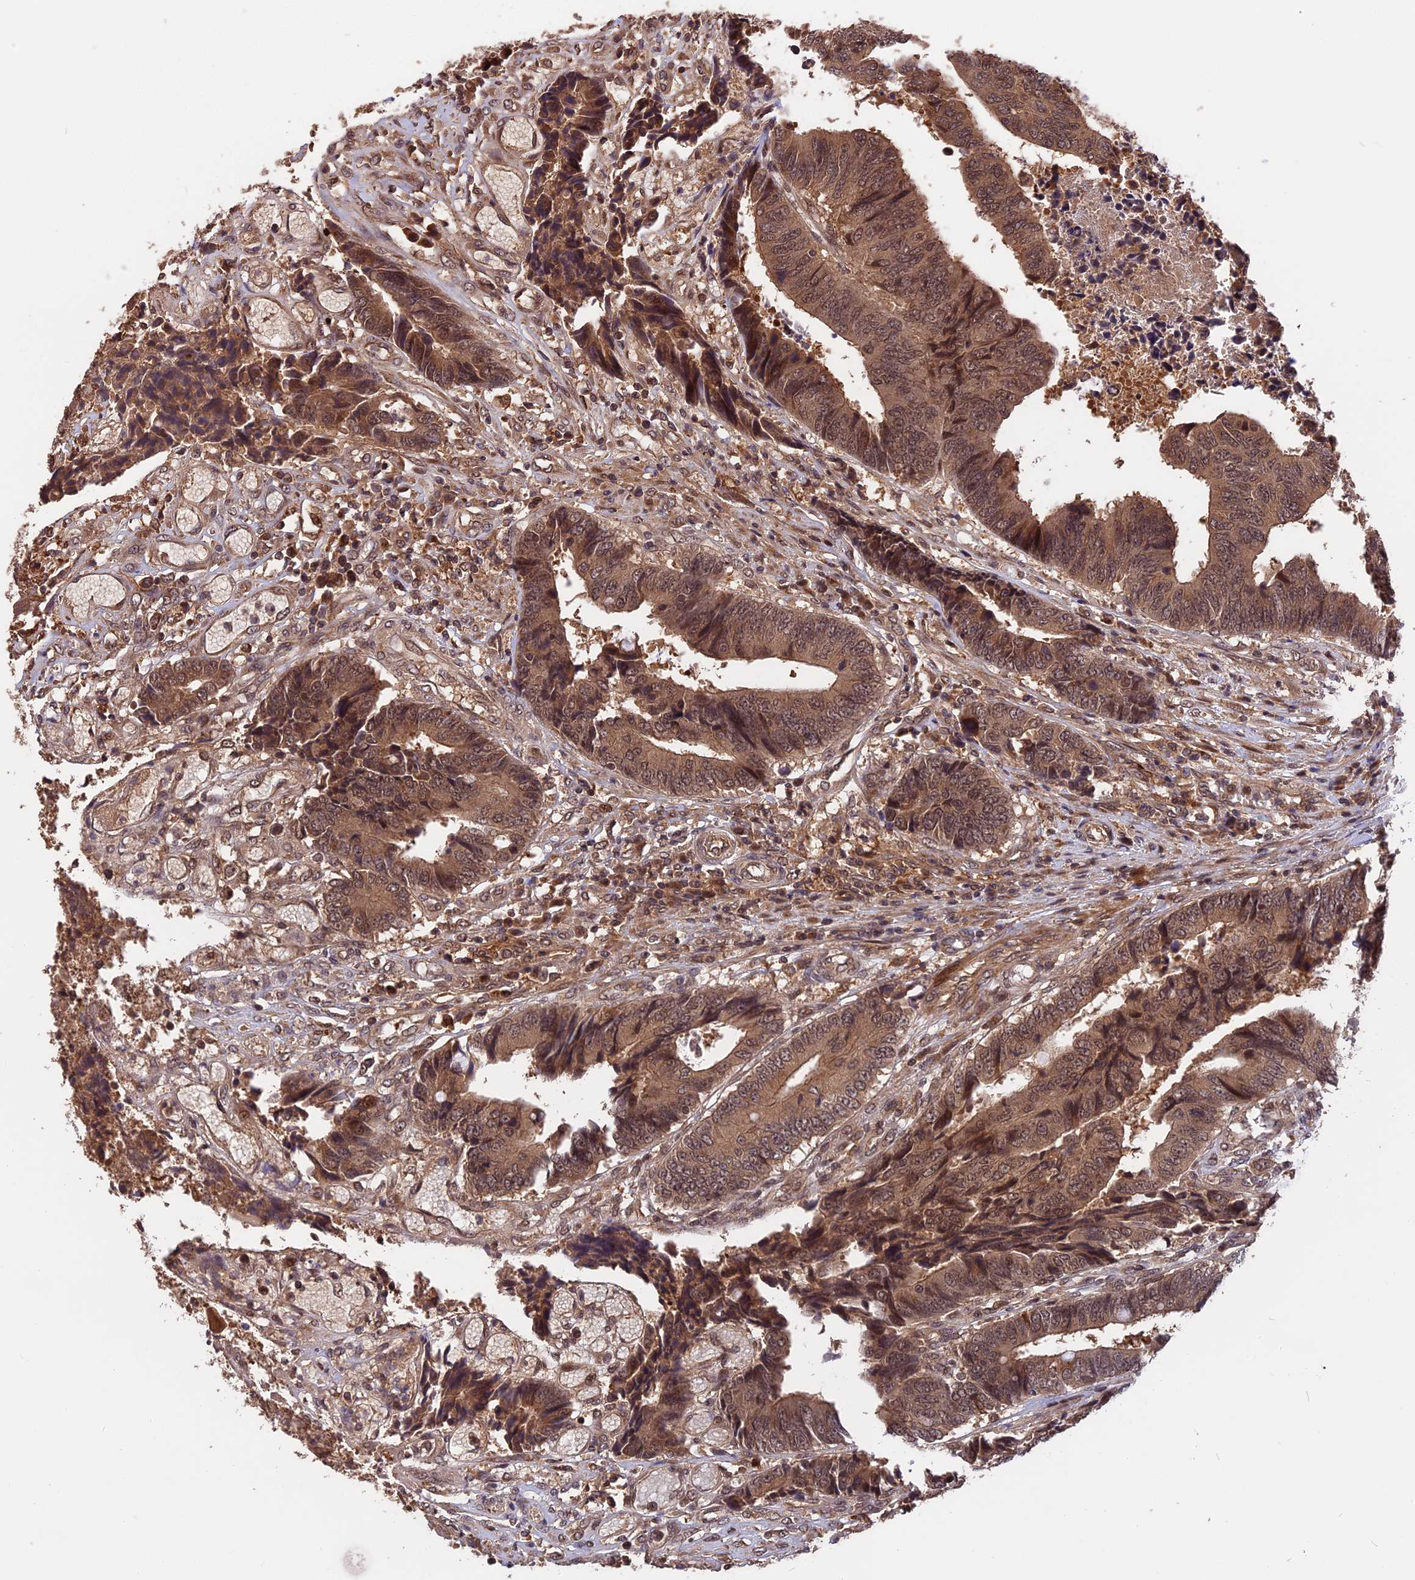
{"staining": {"intensity": "moderate", "quantity": ">75%", "location": "cytoplasmic/membranous,nuclear"}, "tissue": "colorectal cancer", "cell_type": "Tumor cells", "image_type": "cancer", "snomed": [{"axis": "morphology", "description": "Adenocarcinoma, NOS"}, {"axis": "topography", "description": "Rectum"}], "caption": "Colorectal adenocarcinoma stained with a protein marker reveals moderate staining in tumor cells.", "gene": "ESCO1", "patient": {"sex": "male", "age": 84}}